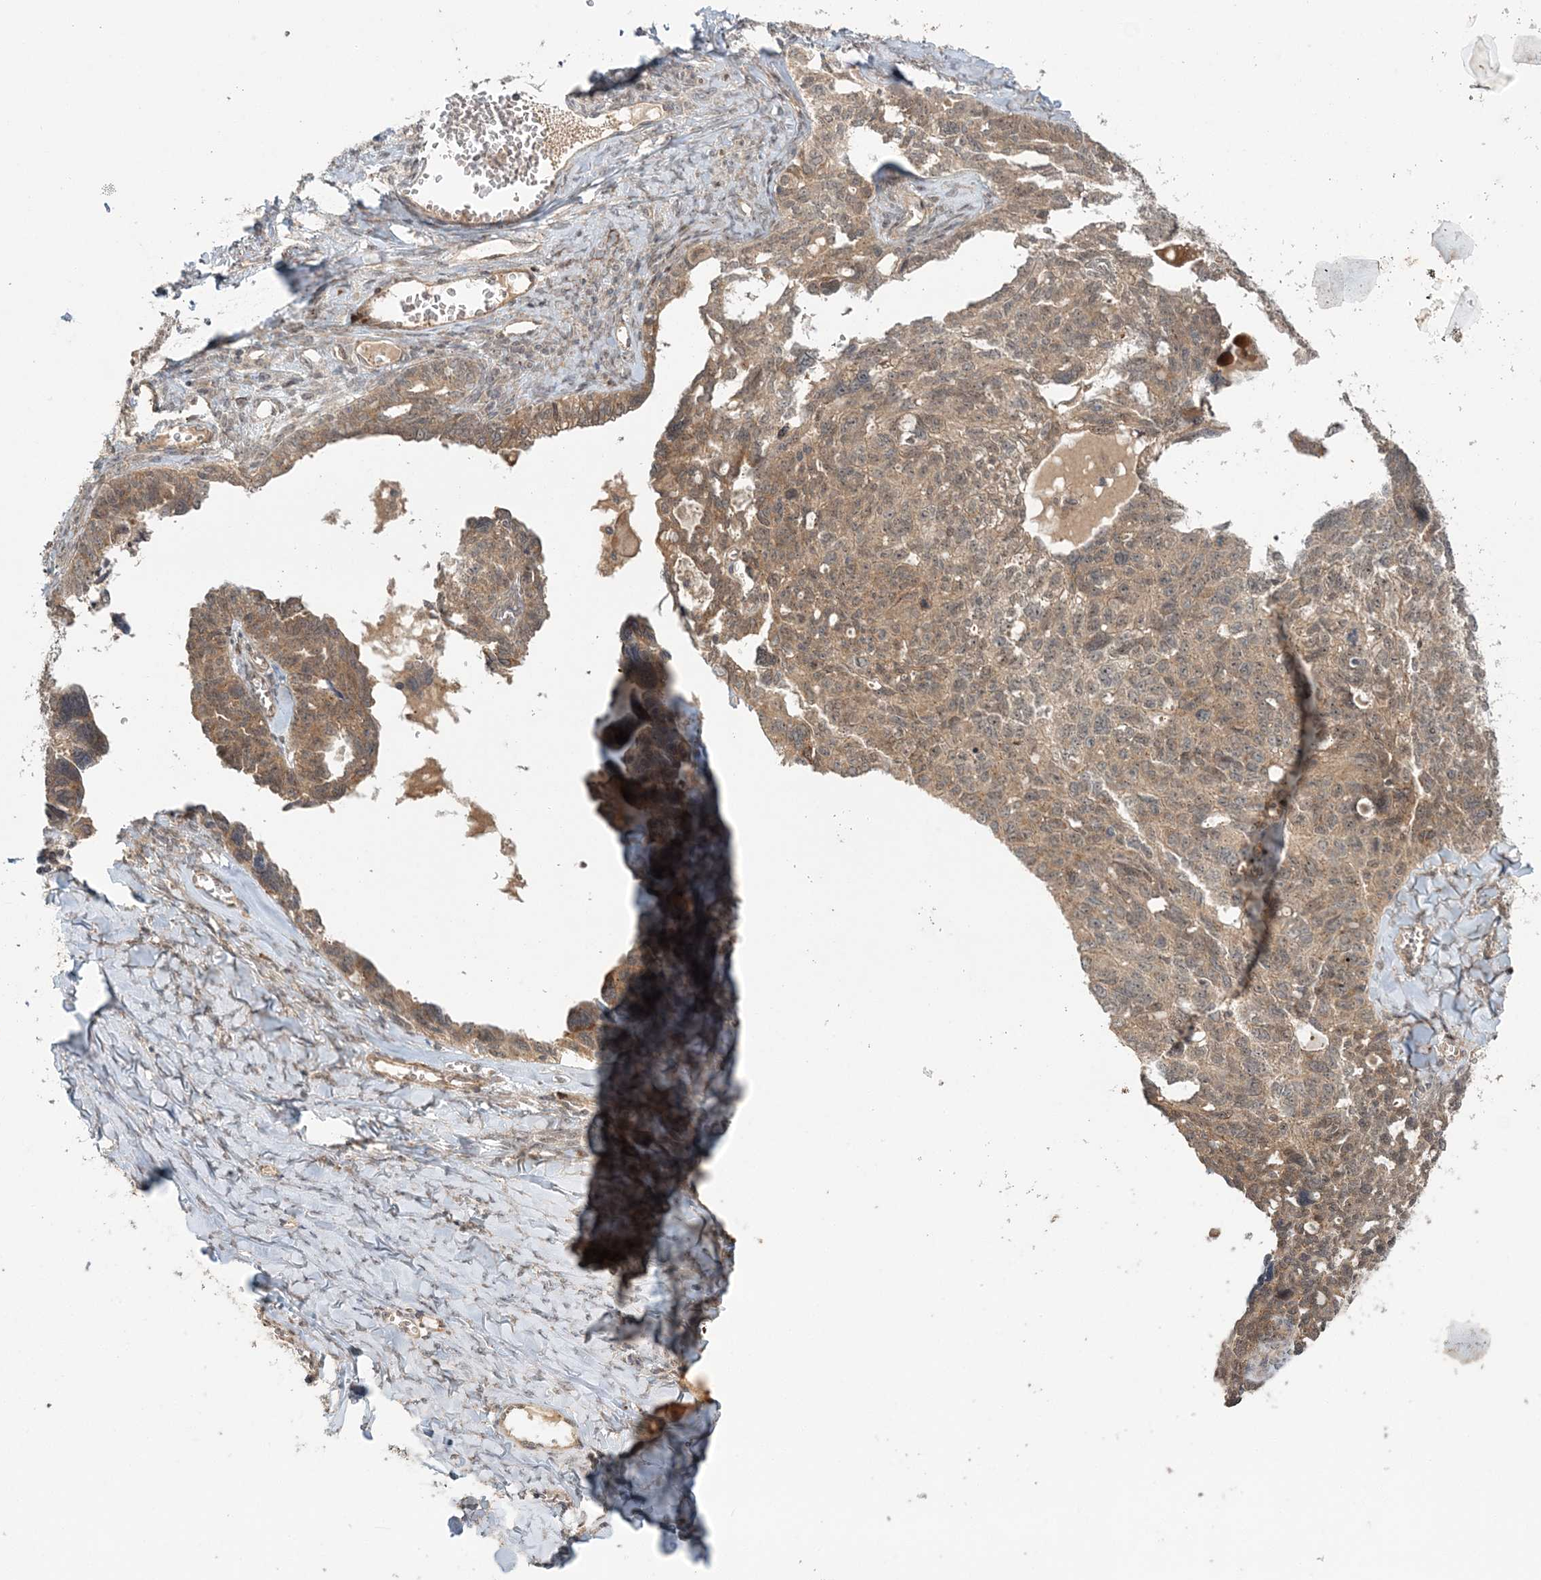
{"staining": {"intensity": "moderate", "quantity": ">75%", "location": "cytoplasmic/membranous,nuclear"}, "tissue": "ovarian cancer", "cell_type": "Tumor cells", "image_type": "cancer", "snomed": [{"axis": "morphology", "description": "Cystadenocarcinoma, serous, NOS"}, {"axis": "topography", "description": "Ovary"}], "caption": "DAB (3,3'-diaminobenzidine) immunohistochemical staining of human serous cystadenocarcinoma (ovarian) shows moderate cytoplasmic/membranous and nuclear protein expression in approximately >75% of tumor cells.", "gene": "UBTD2", "patient": {"sex": "female", "age": 79}}